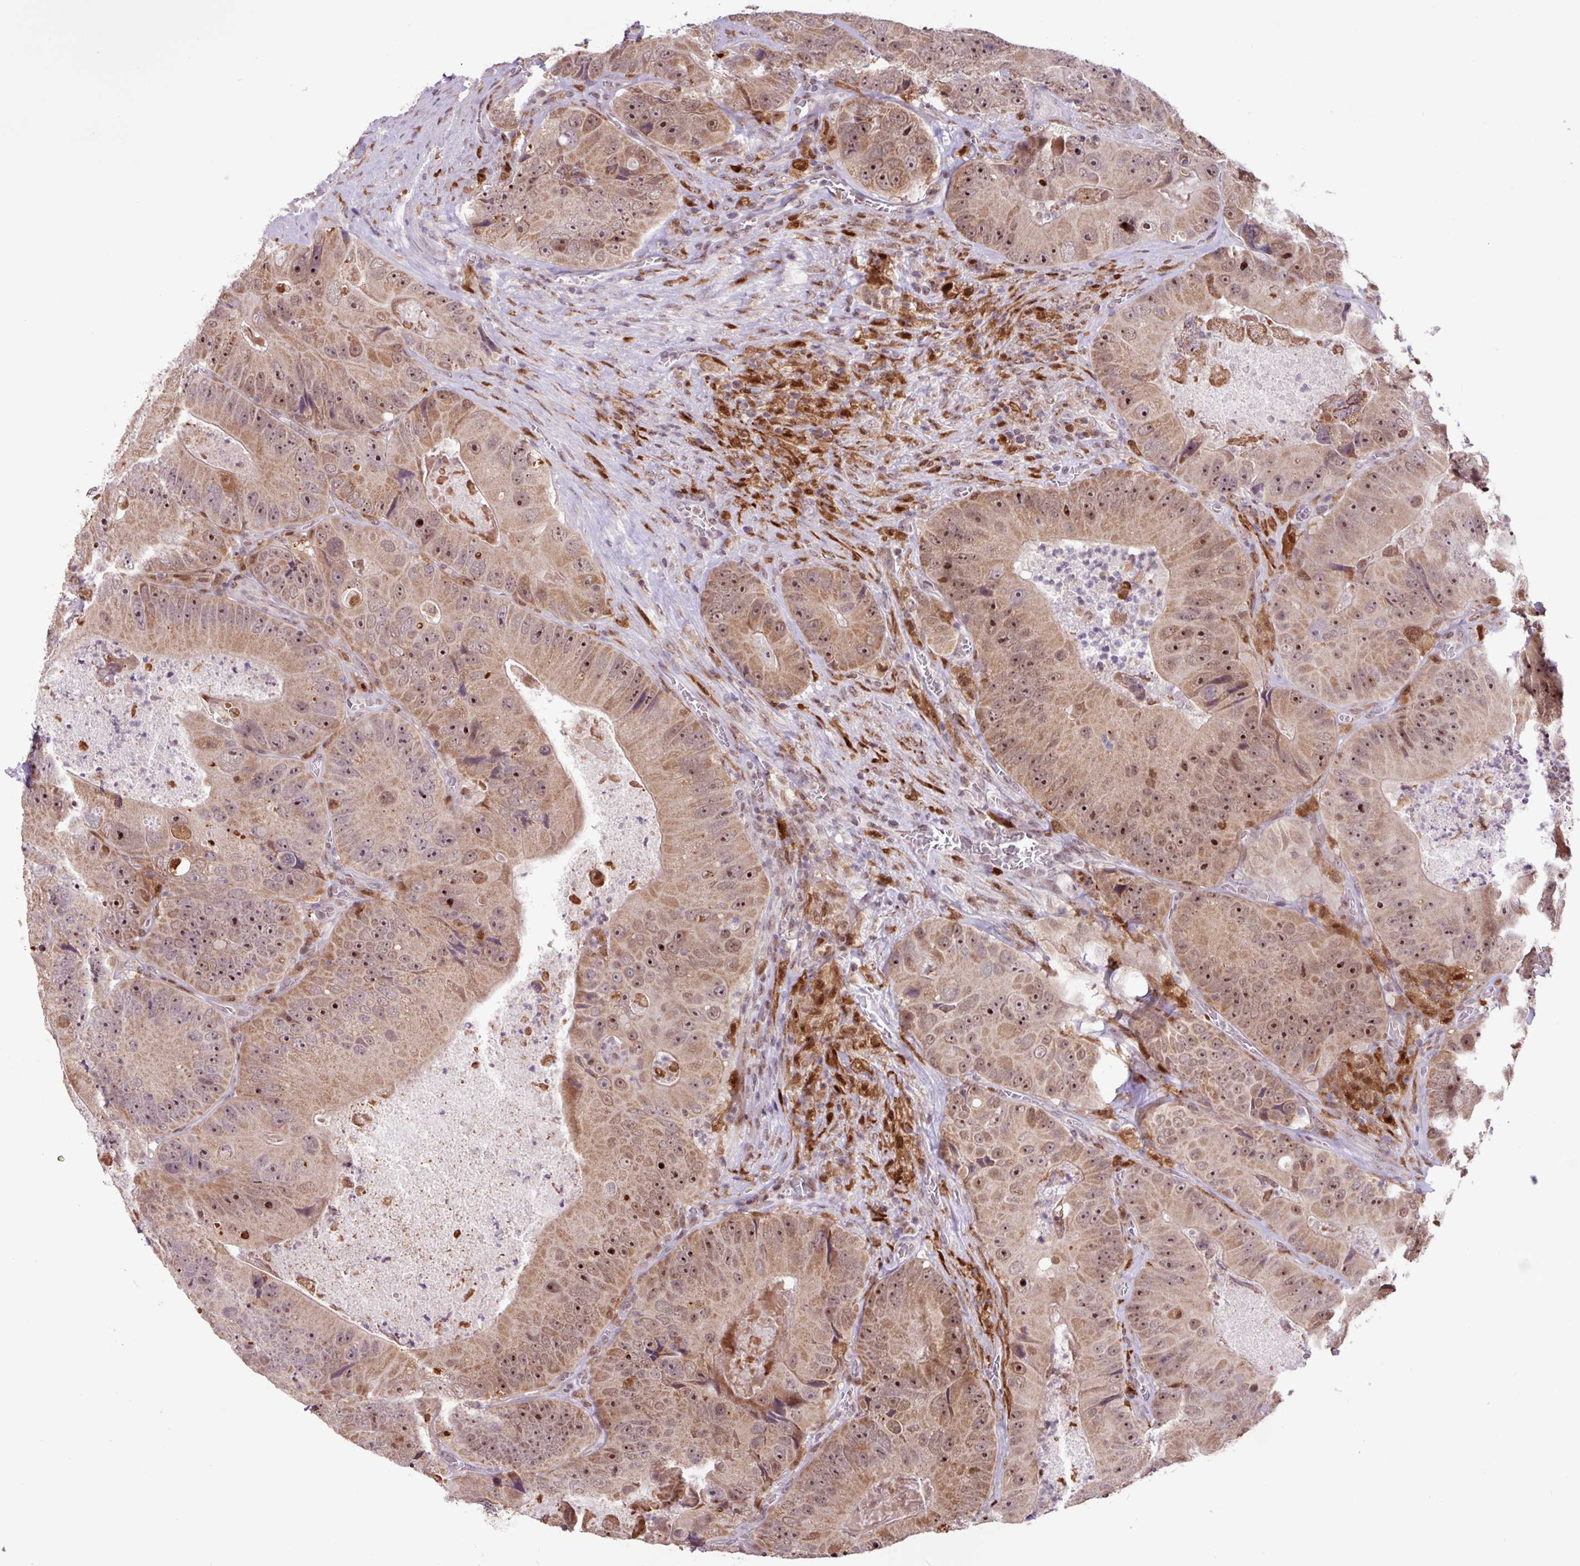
{"staining": {"intensity": "moderate", "quantity": ">75%", "location": "cytoplasmic/membranous,nuclear"}, "tissue": "colorectal cancer", "cell_type": "Tumor cells", "image_type": "cancer", "snomed": [{"axis": "morphology", "description": "Adenocarcinoma, NOS"}, {"axis": "topography", "description": "Colon"}], "caption": "A high-resolution histopathology image shows IHC staining of adenocarcinoma (colorectal), which demonstrates moderate cytoplasmic/membranous and nuclear expression in about >75% of tumor cells.", "gene": "BRD3", "patient": {"sex": "female", "age": 86}}